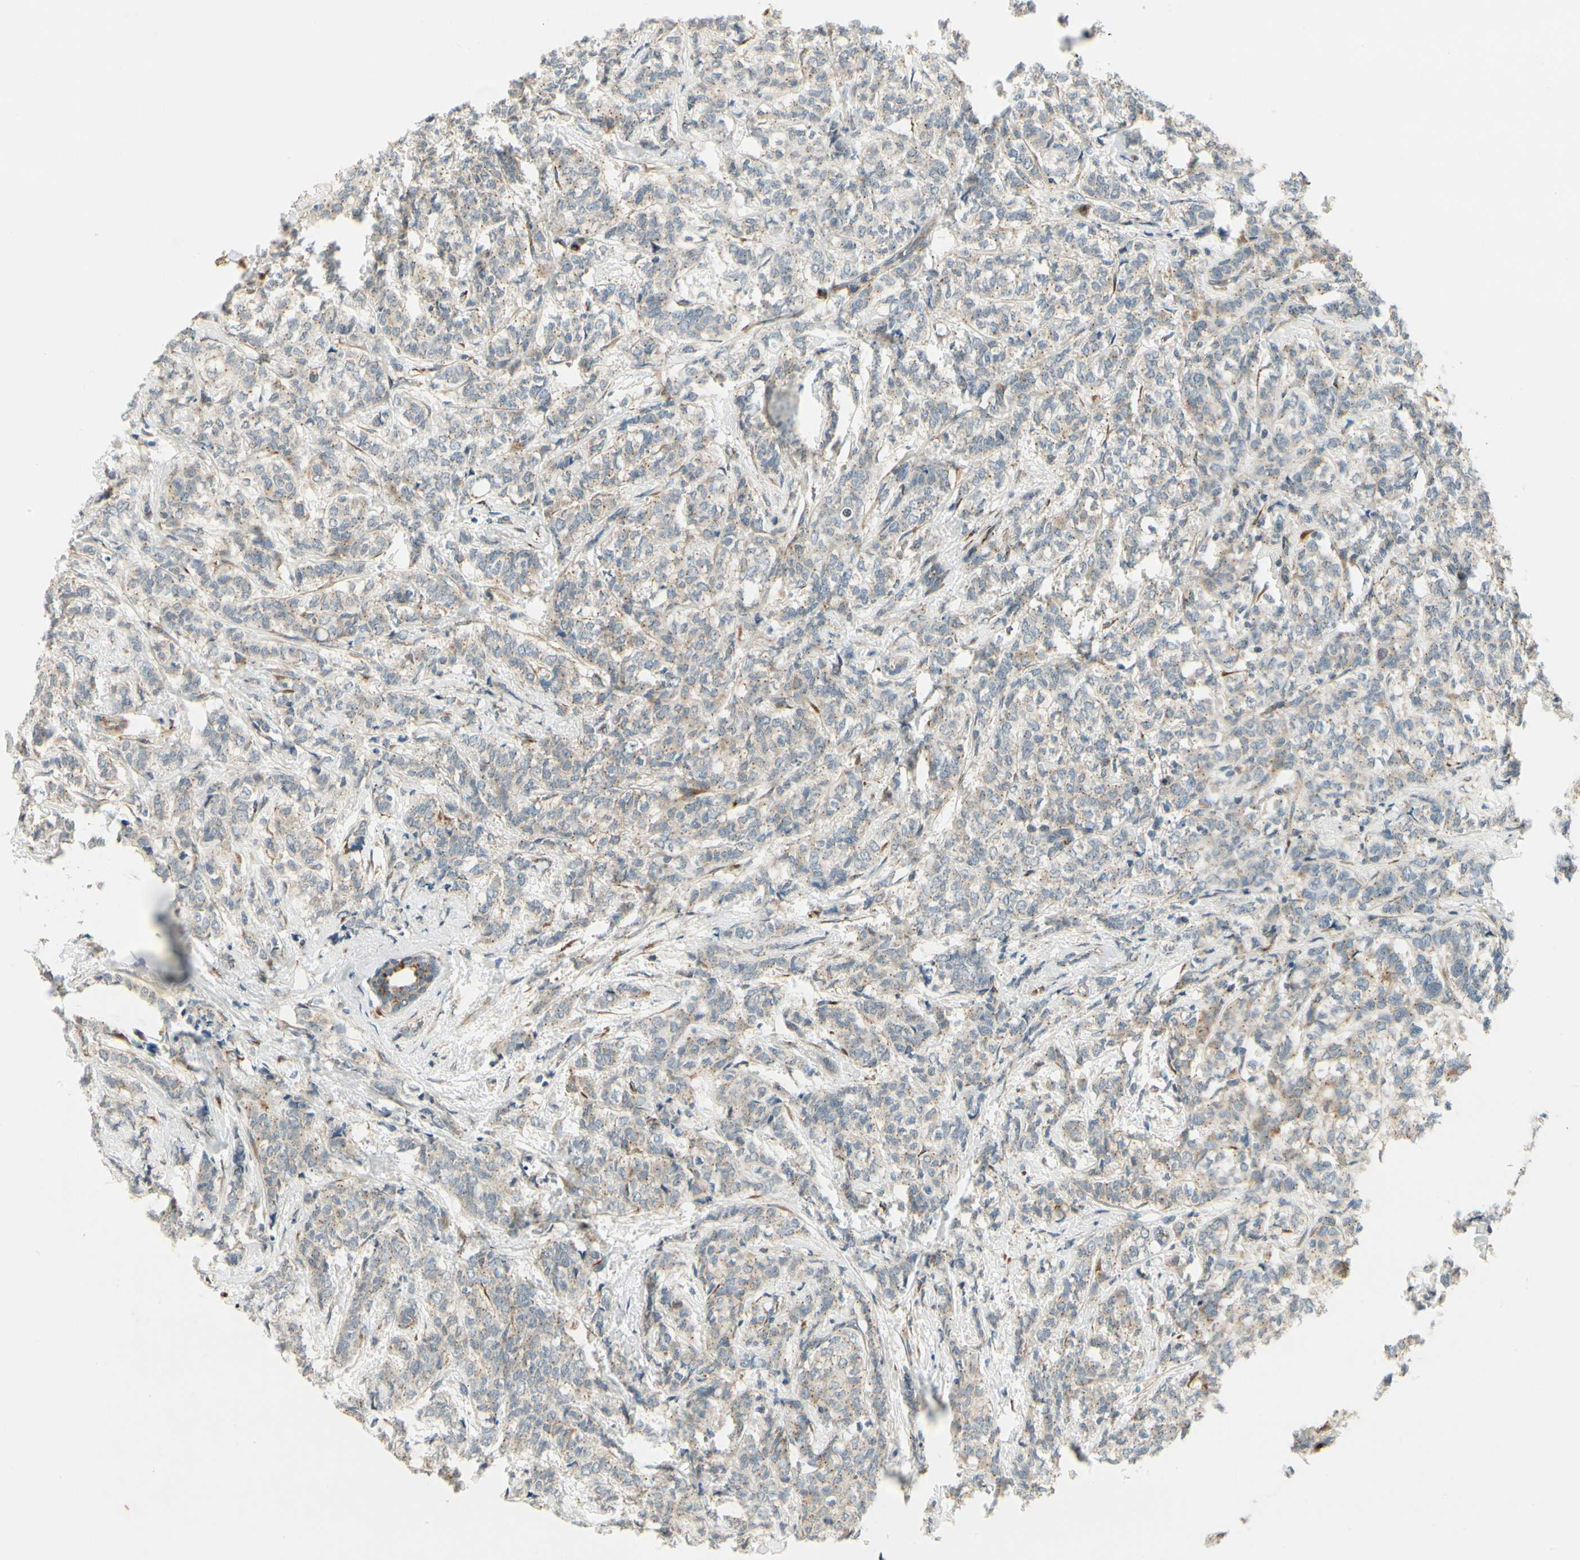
{"staining": {"intensity": "weak", "quantity": ">75%", "location": "cytoplasmic/membranous"}, "tissue": "breast cancer", "cell_type": "Tumor cells", "image_type": "cancer", "snomed": [{"axis": "morphology", "description": "Lobular carcinoma"}, {"axis": "topography", "description": "Breast"}], "caption": "Breast cancer (lobular carcinoma) tissue demonstrates weak cytoplasmic/membranous positivity in about >75% of tumor cells, visualized by immunohistochemistry.", "gene": "MANSC1", "patient": {"sex": "female", "age": 60}}